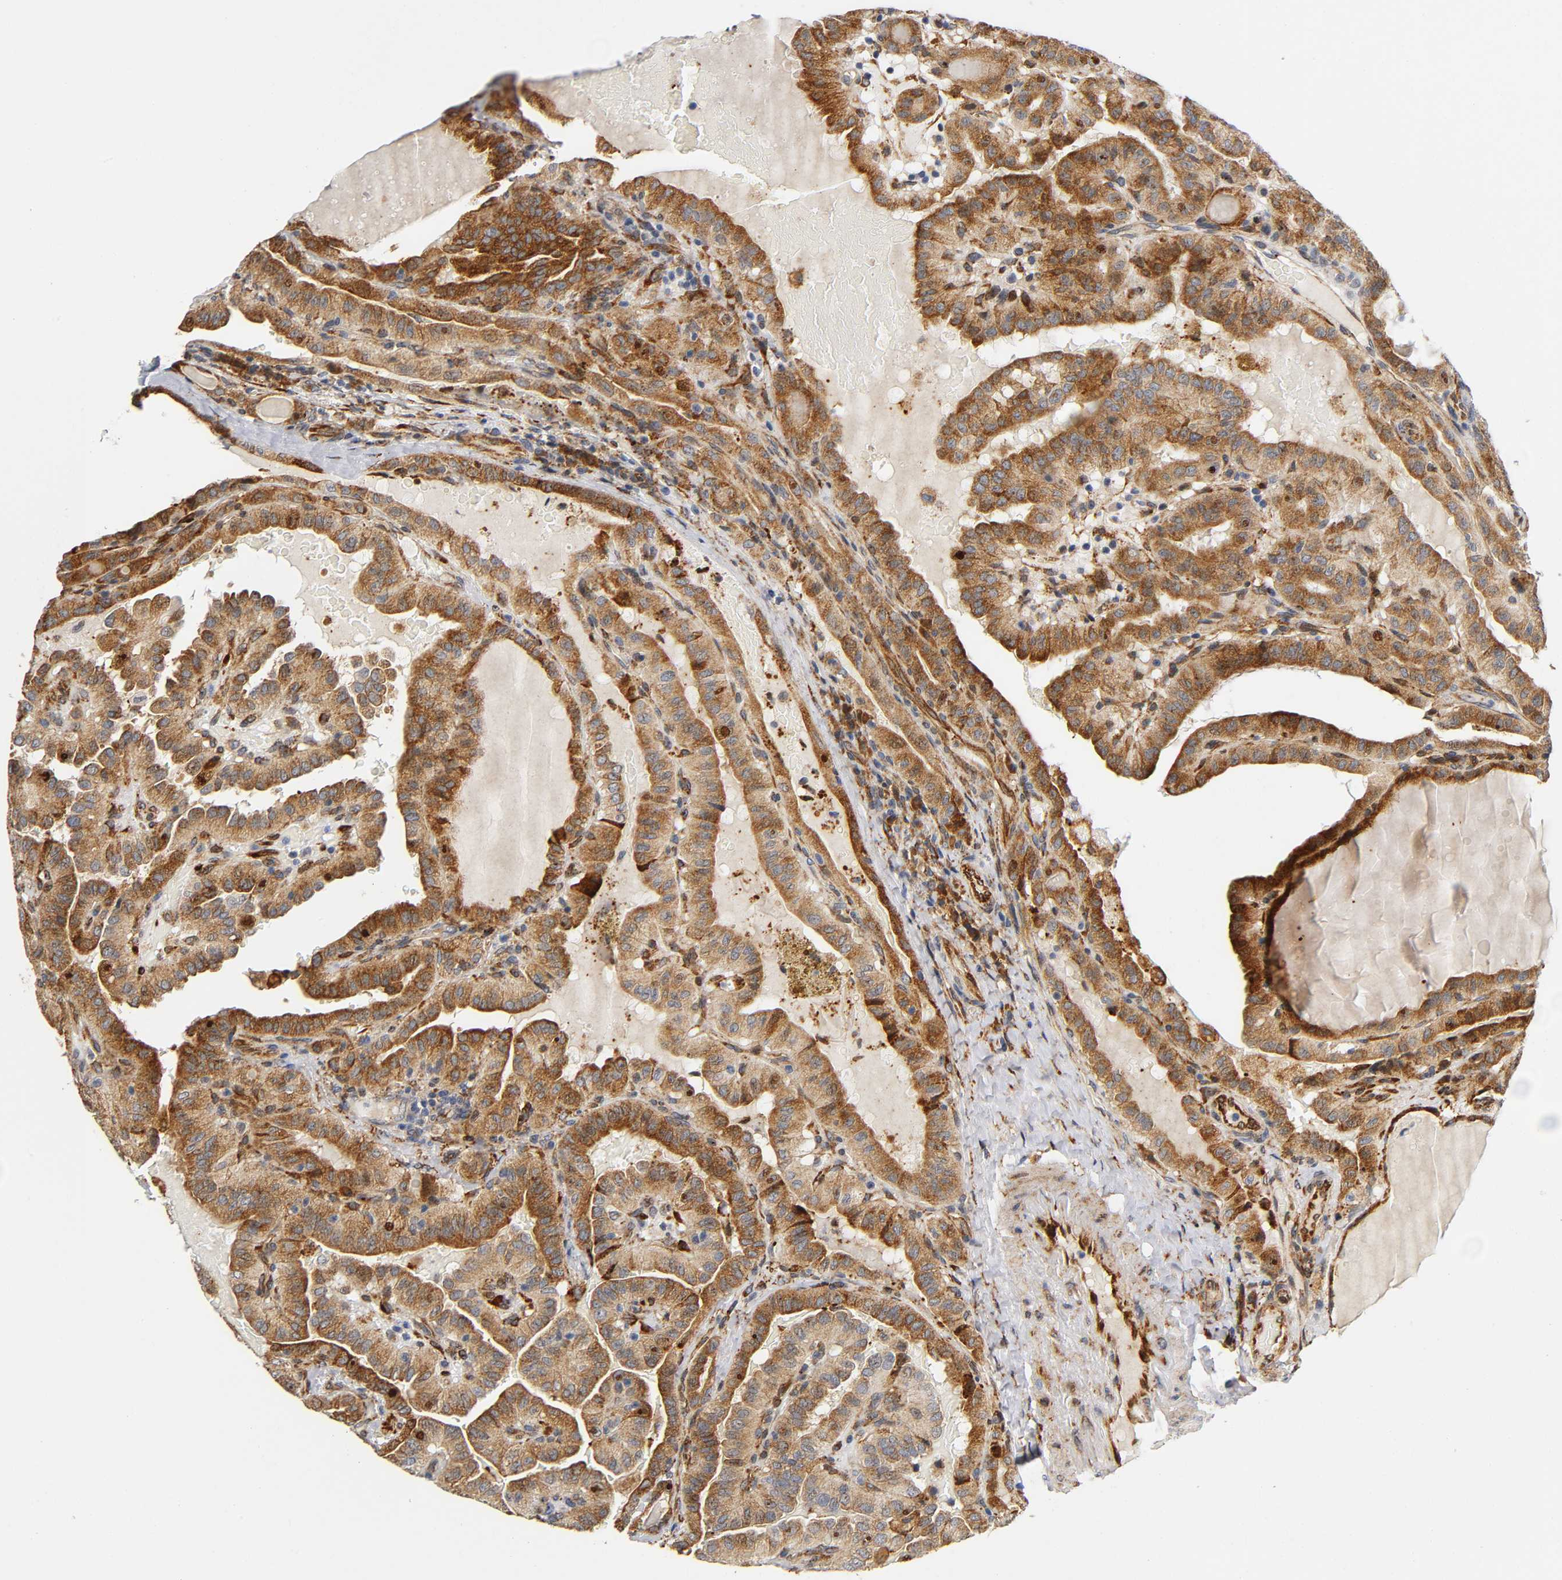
{"staining": {"intensity": "strong", "quantity": ">75%", "location": "cytoplasmic/membranous"}, "tissue": "thyroid cancer", "cell_type": "Tumor cells", "image_type": "cancer", "snomed": [{"axis": "morphology", "description": "Papillary adenocarcinoma, NOS"}, {"axis": "topography", "description": "Thyroid gland"}], "caption": "An IHC micrograph of tumor tissue is shown. Protein staining in brown shows strong cytoplasmic/membranous positivity in papillary adenocarcinoma (thyroid) within tumor cells. The staining was performed using DAB (3,3'-diaminobenzidine), with brown indicating positive protein expression. Nuclei are stained blue with hematoxylin.", "gene": "SOS2", "patient": {"sex": "male", "age": 77}}